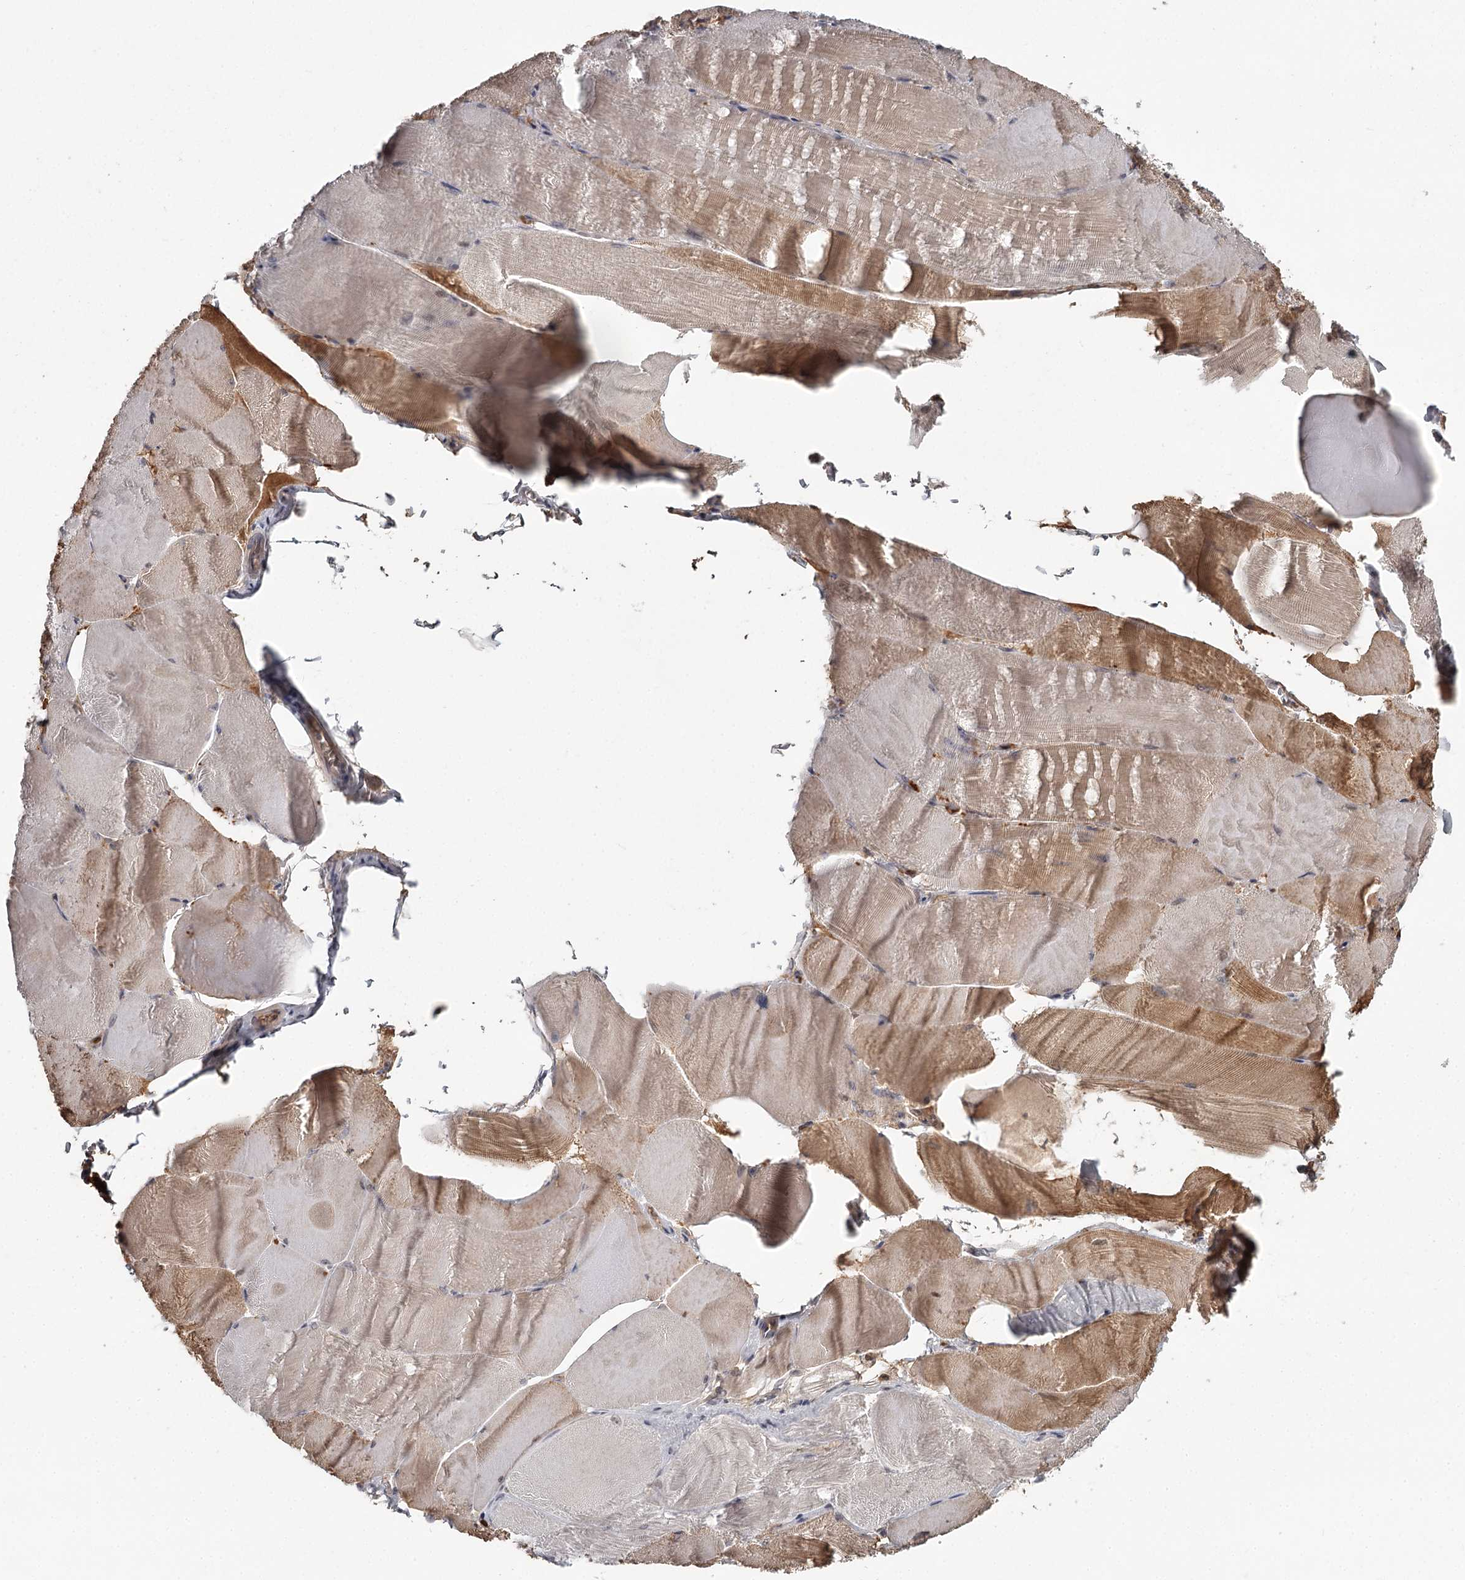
{"staining": {"intensity": "moderate", "quantity": ">75%", "location": "cytoplasmic/membranous"}, "tissue": "skeletal muscle", "cell_type": "Myocytes", "image_type": "normal", "snomed": [{"axis": "morphology", "description": "Normal tissue, NOS"}, {"axis": "morphology", "description": "Basal cell carcinoma"}, {"axis": "topography", "description": "Skeletal muscle"}], "caption": "Protein analysis of unremarkable skeletal muscle exhibits moderate cytoplasmic/membranous positivity in approximately >75% of myocytes. (DAB = brown stain, brightfield microscopy at high magnification).", "gene": "DHRS9", "patient": {"sex": "female", "age": 64}}